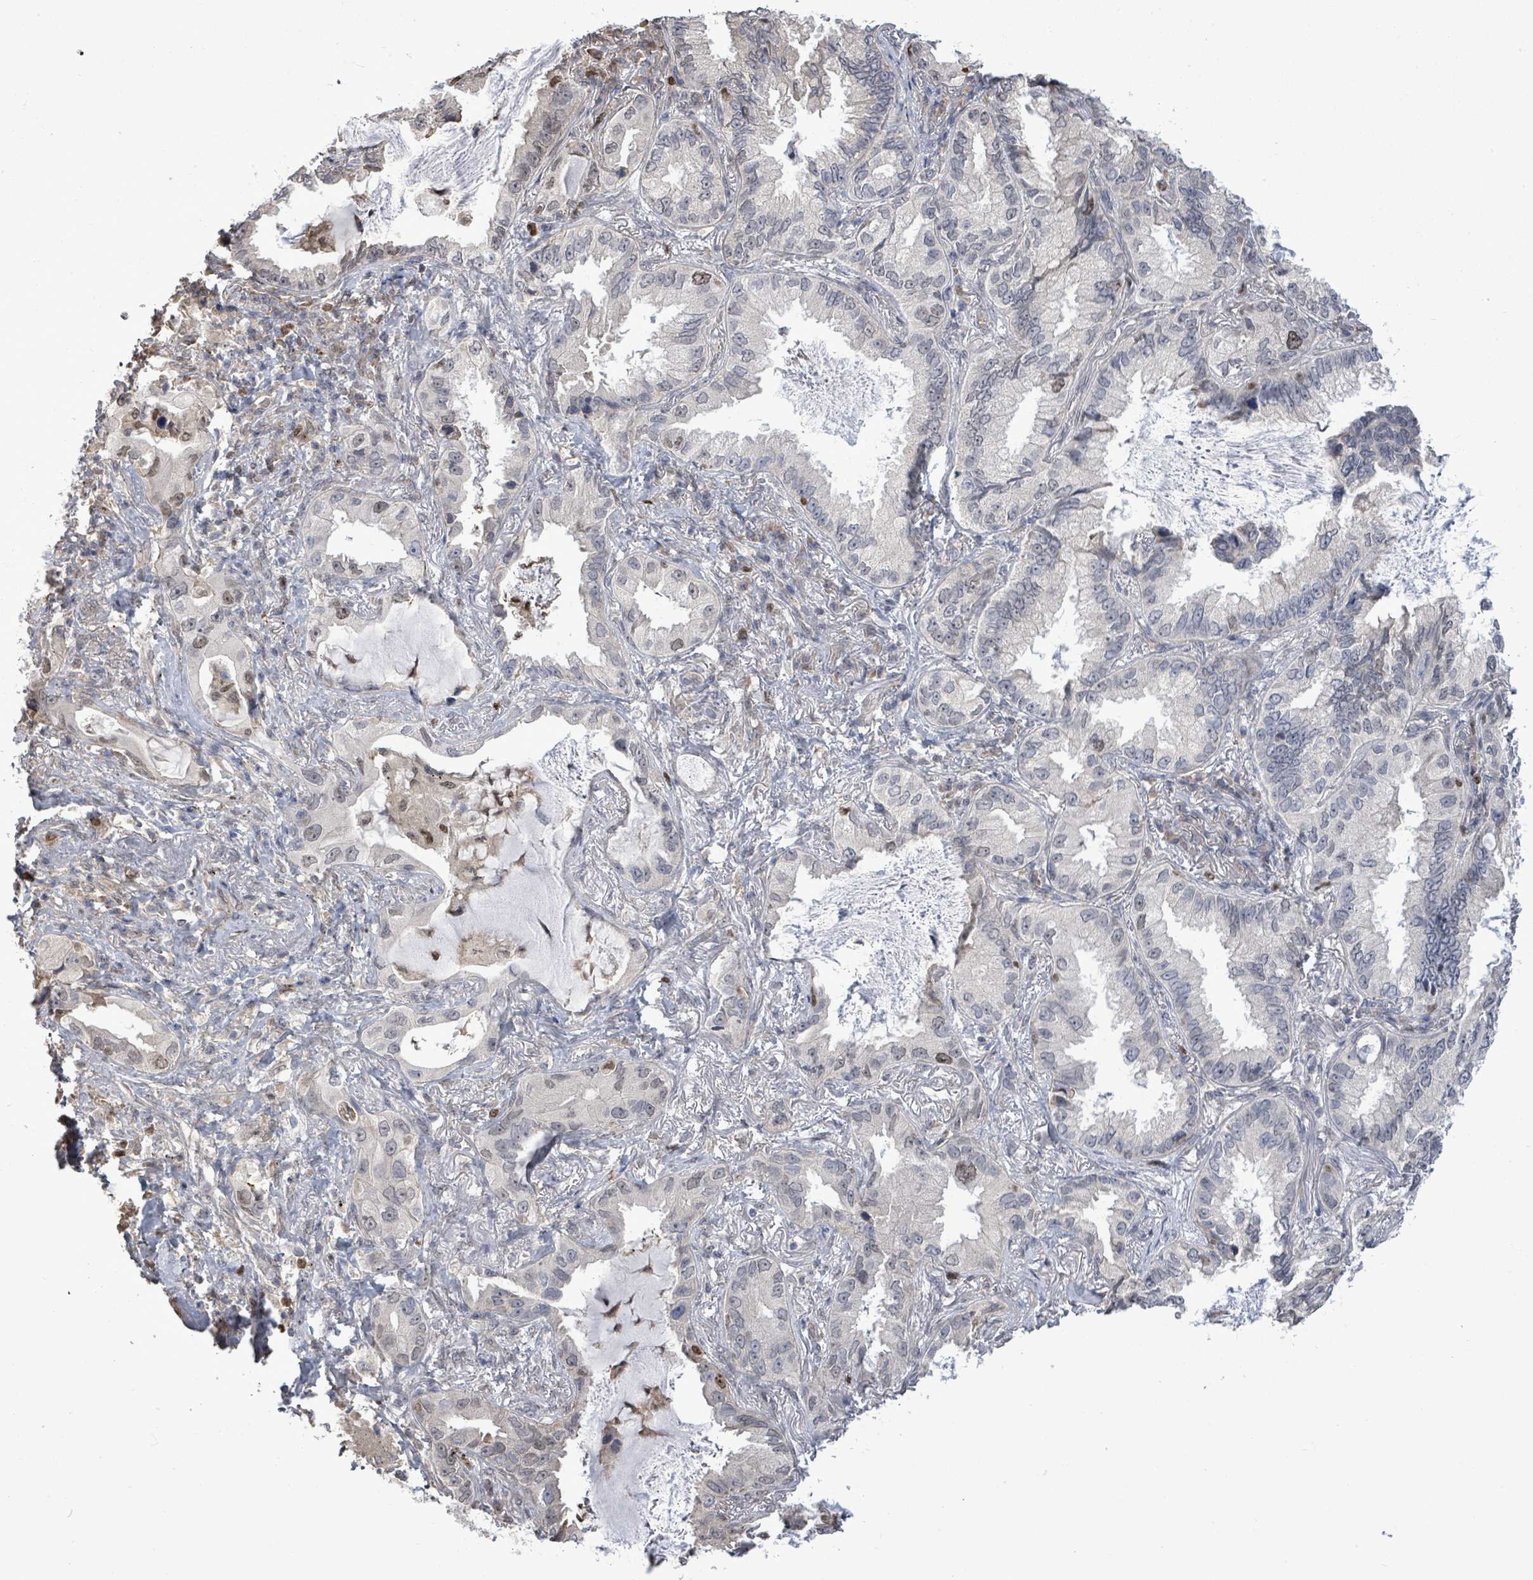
{"staining": {"intensity": "negative", "quantity": "none", "location": "none"}, "tissue": "lung cancer", "cell_type": "Tumor cells", "image_type": "cancer", "snomed": [{"axis": "morphology", "description": "Adenocarcinoma, NOS"}, {"axis": "topography", "description": "Lung"}], "caption": "Human lung cancer (adenocarcinoma) stained for a protein using immunohistochemistry (IHC) displays no expression in tumor cells.", "gene": "PAPSS1", "patient": {"sex": "female", "age": 69}}